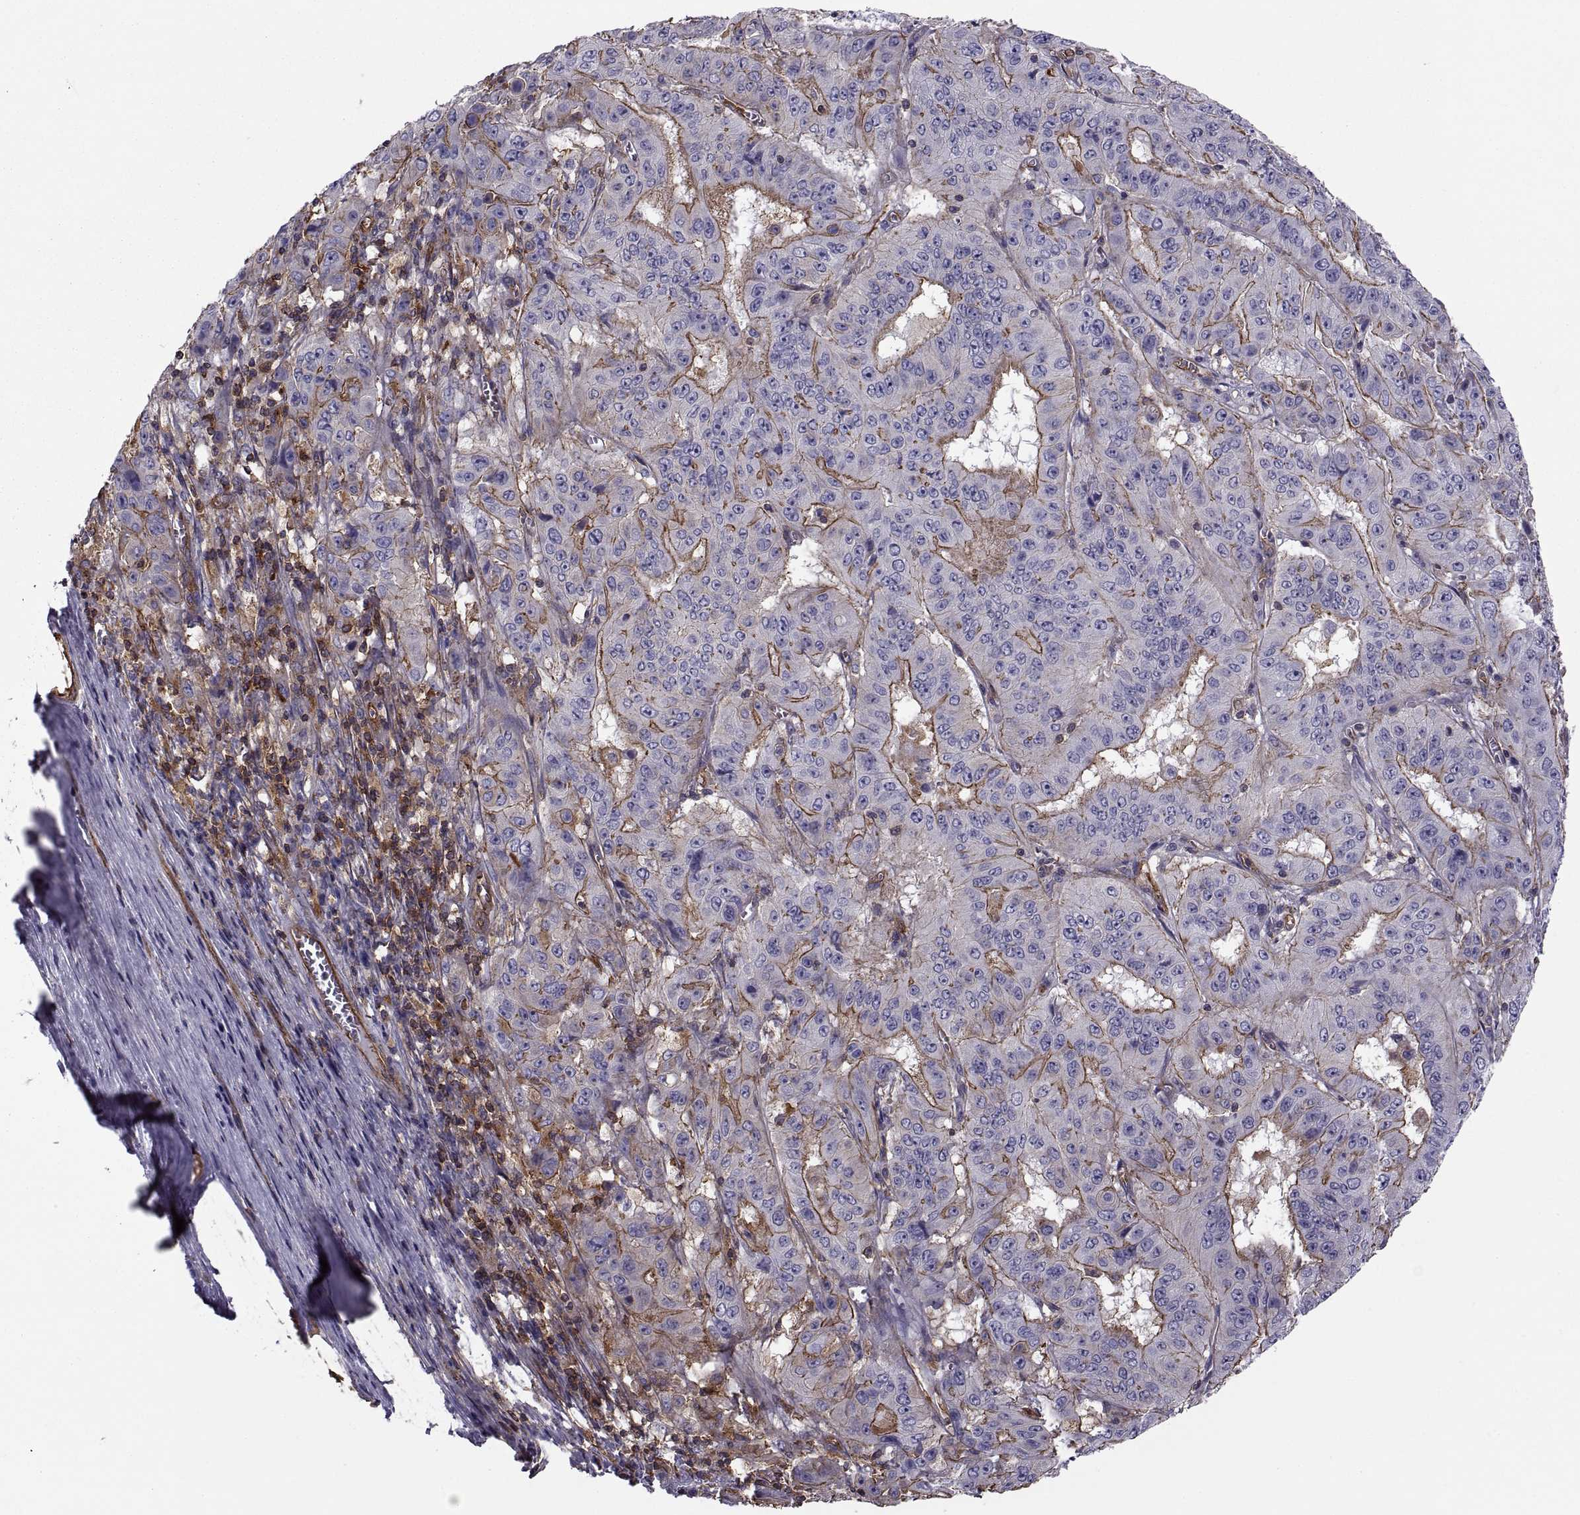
{"staining": {"intensity": "strong", "quantity": ">75%", "location": "cytoplasmic/membranous"}, "tissue": "pancreatic cancer", "cell_type": "Tumor cells", "image_type": "cancer", "snomed": [{"axis": "morphology", "description": "Adenocarcinoma, NOS"}, {"axis": "topography", "description": "Pancreas"}], "caption": "A photomicrograph of human pancreatic cancer stained for a protein reveals strong cytoplasmic/membranous brown staining in tumor cells. (DAB IHC, brown staining for protein, blue staining for nuclei).", "gene": "MYH9", "patient": {"sex": "male", "age": 63}}